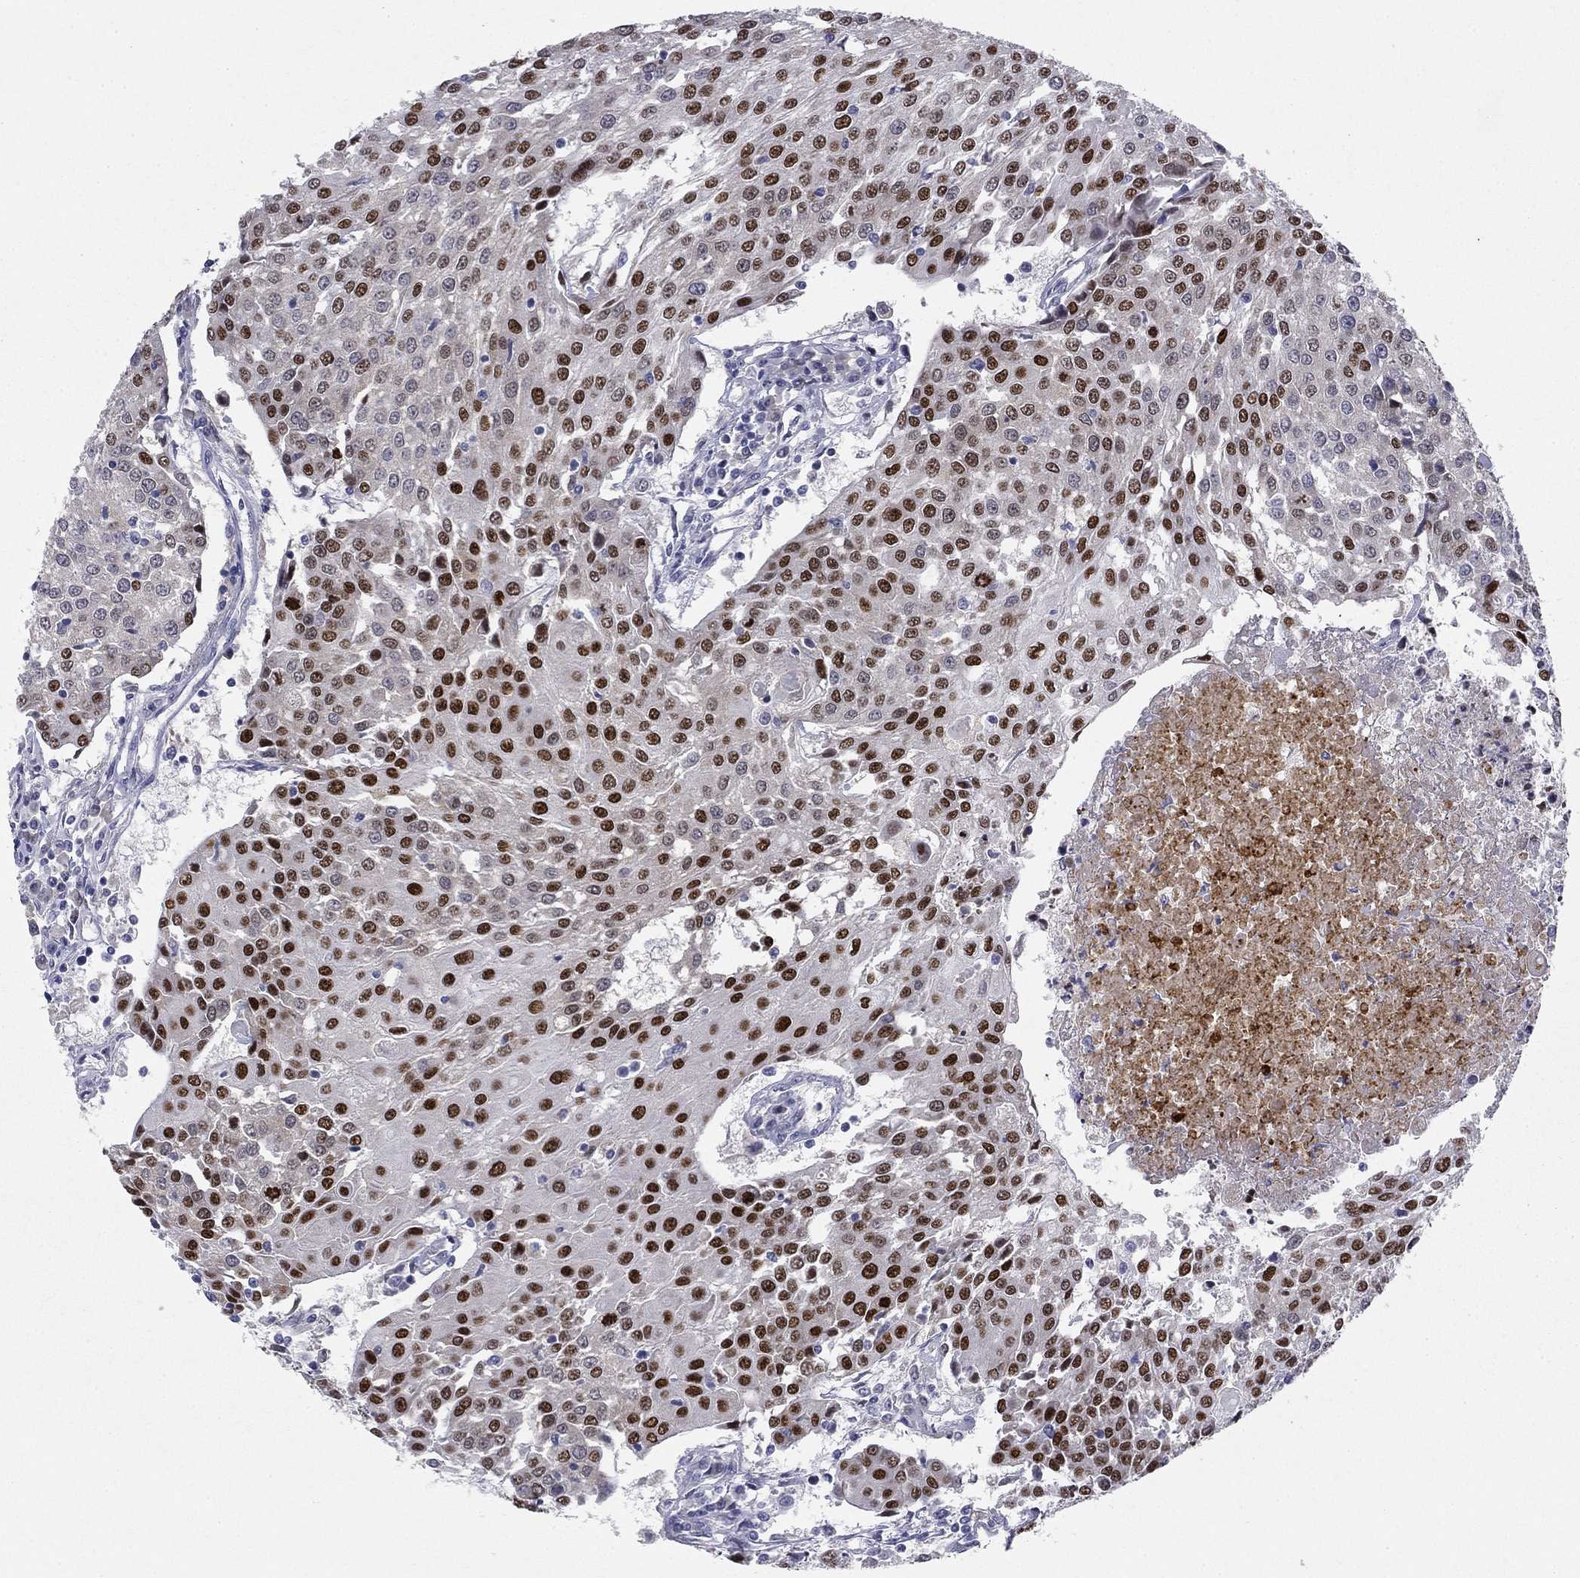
{"staining": {"intensity": "strong", "quantity": ">75%", "location": "nuclear"}, "tissue": "urothelial cancer", "cell_type": "Tumor cells", "image_type": "cancer", "snomed": [{"axis": "morphology", "description": "Urothelial carcinoma, High grade"}, {"axis": "topography", "description": "Urinary bladder"}], "caption": "Immunohistochemistry photomicrograph of urothelial cancer stained for a protein (brown), which demonstrates high levels of strong nuclear staining in approximately >75% of tumor cells.", "gene": "TFAP2B", "patient": {"sex": "female", "age": 85}}